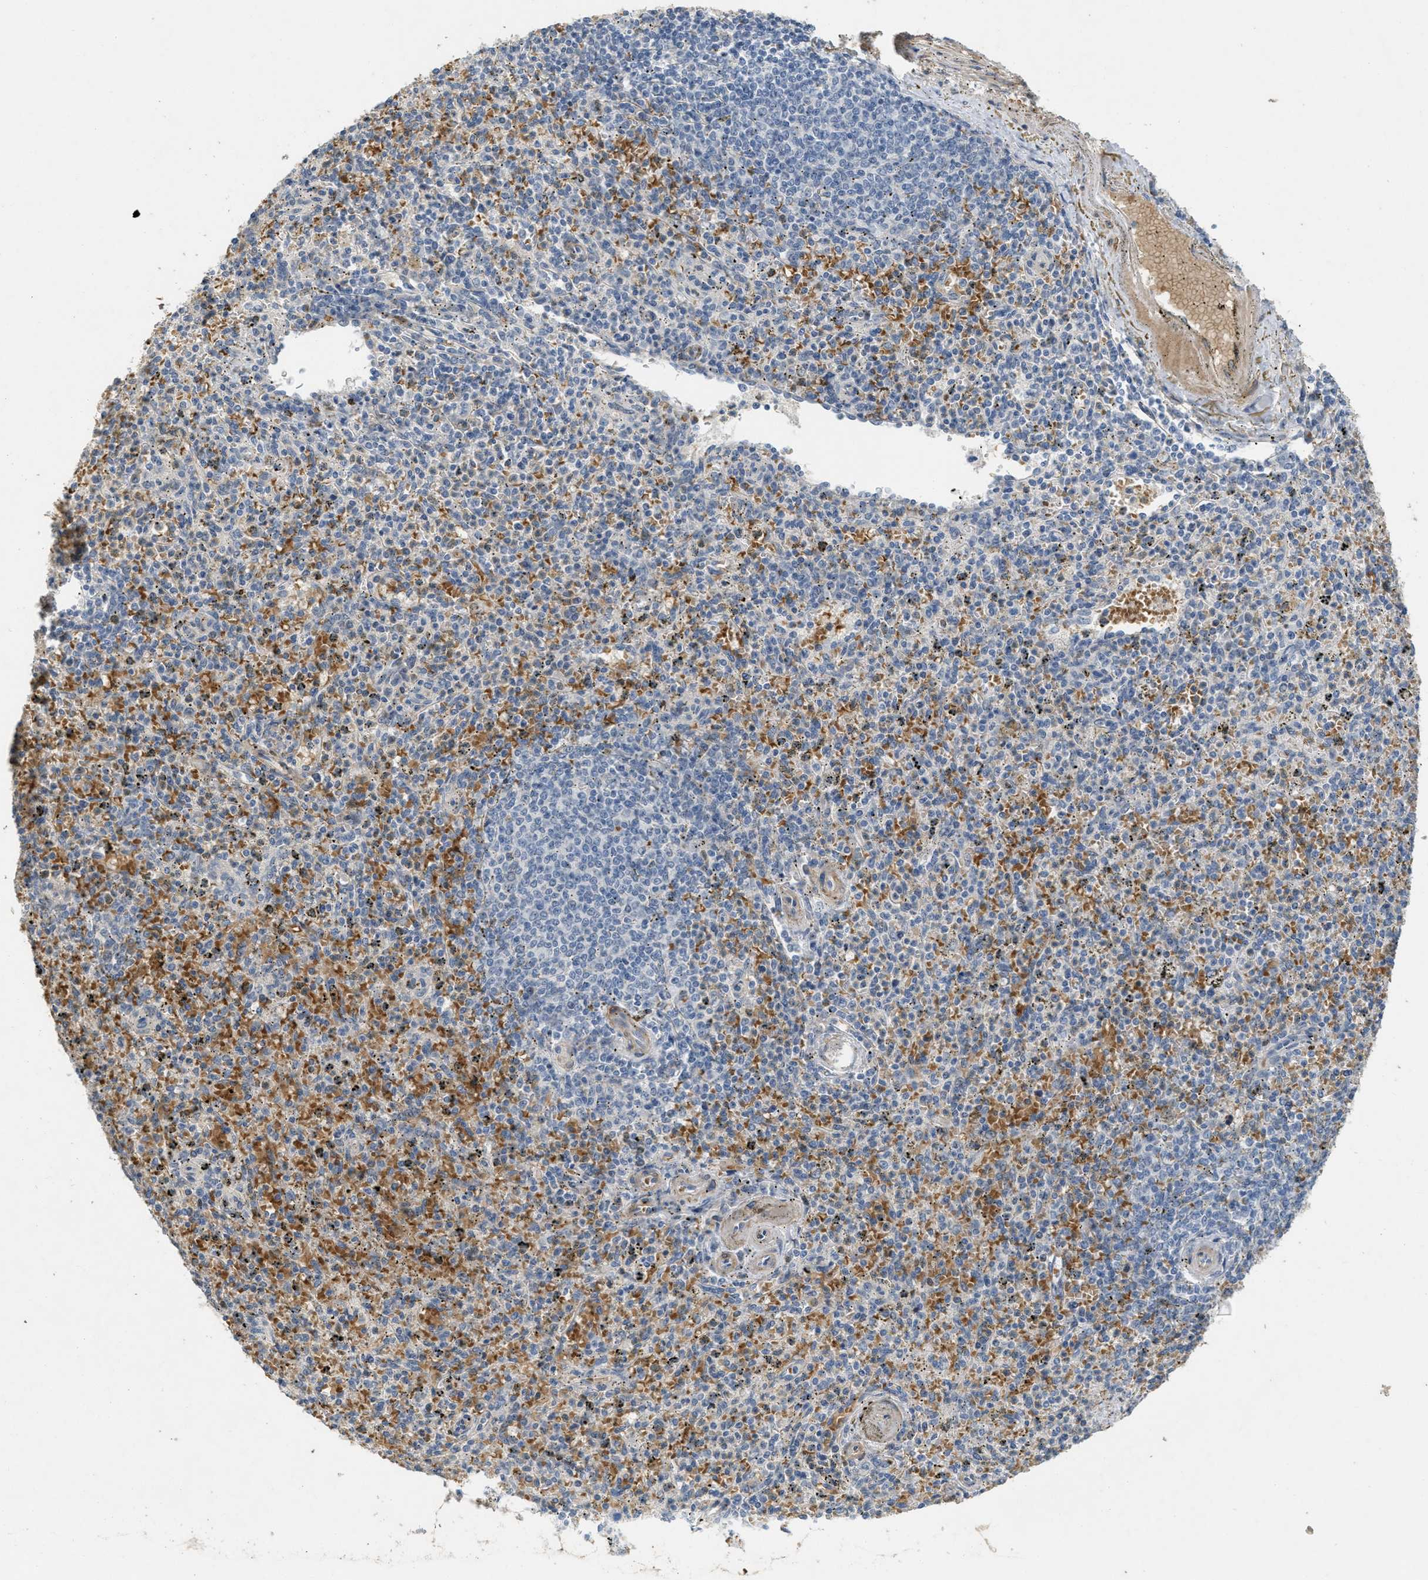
{"staining": {"intensity": "negative", "quantity": "none", "location": "none"}, "tissue": "spleen", "cell_type": "Cells in red pulp", "image_type": "normal", "snomed": [{"axis": "morphology", "description": "Normal tissue, NOS"}, {"axis": "topography", "description": "Spleen"}], "caption": "An image of spleen stained for a protein shows no brown staining in cells in red pulp. Nuclei are stained in blue.", "gene": "MRS2", "patient": {"sex": "male", "age": 72}}